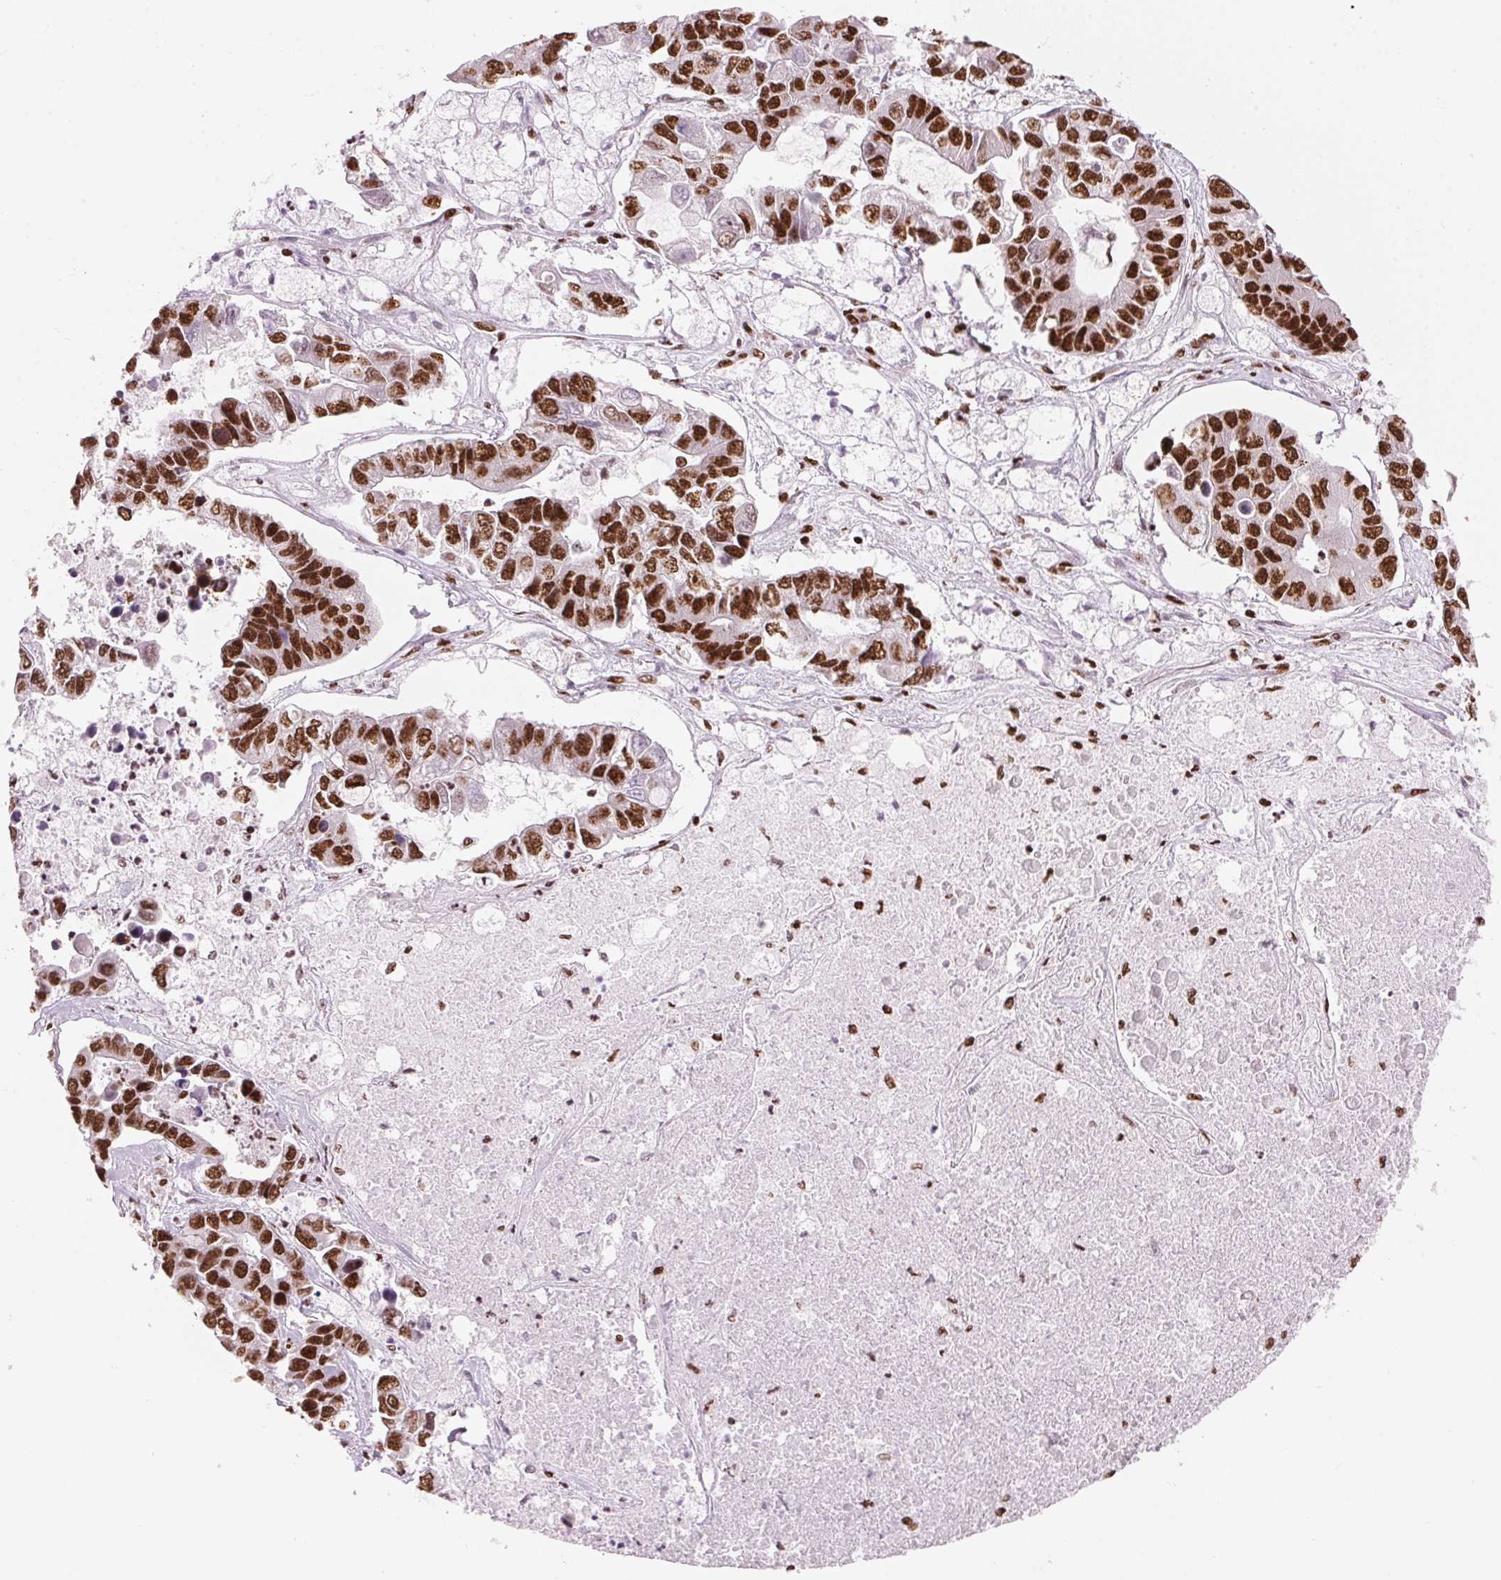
{"staining": {"intensity": "strong", "quantity": ">75%", "location": "nuclear"}, "tissue": "lung cancer", "cell_type": "Tumor cells", "image_type": "cancer", "snomed": [{"axis": "morphology", "description": "Adenocarcinoma, NOS"}, {"axis": "topography", "description": "Bronchus"}, {"axis": "topography", "description": "Lung"}], "caption": "Human lung cancer (adenocarcinoma) stained for a protein (brown) demonstrates strong nuclear positive positivity in about >75% of tumor cells.", "gene": "NXF1", "patient": {"sex": "female", "age": 51}}